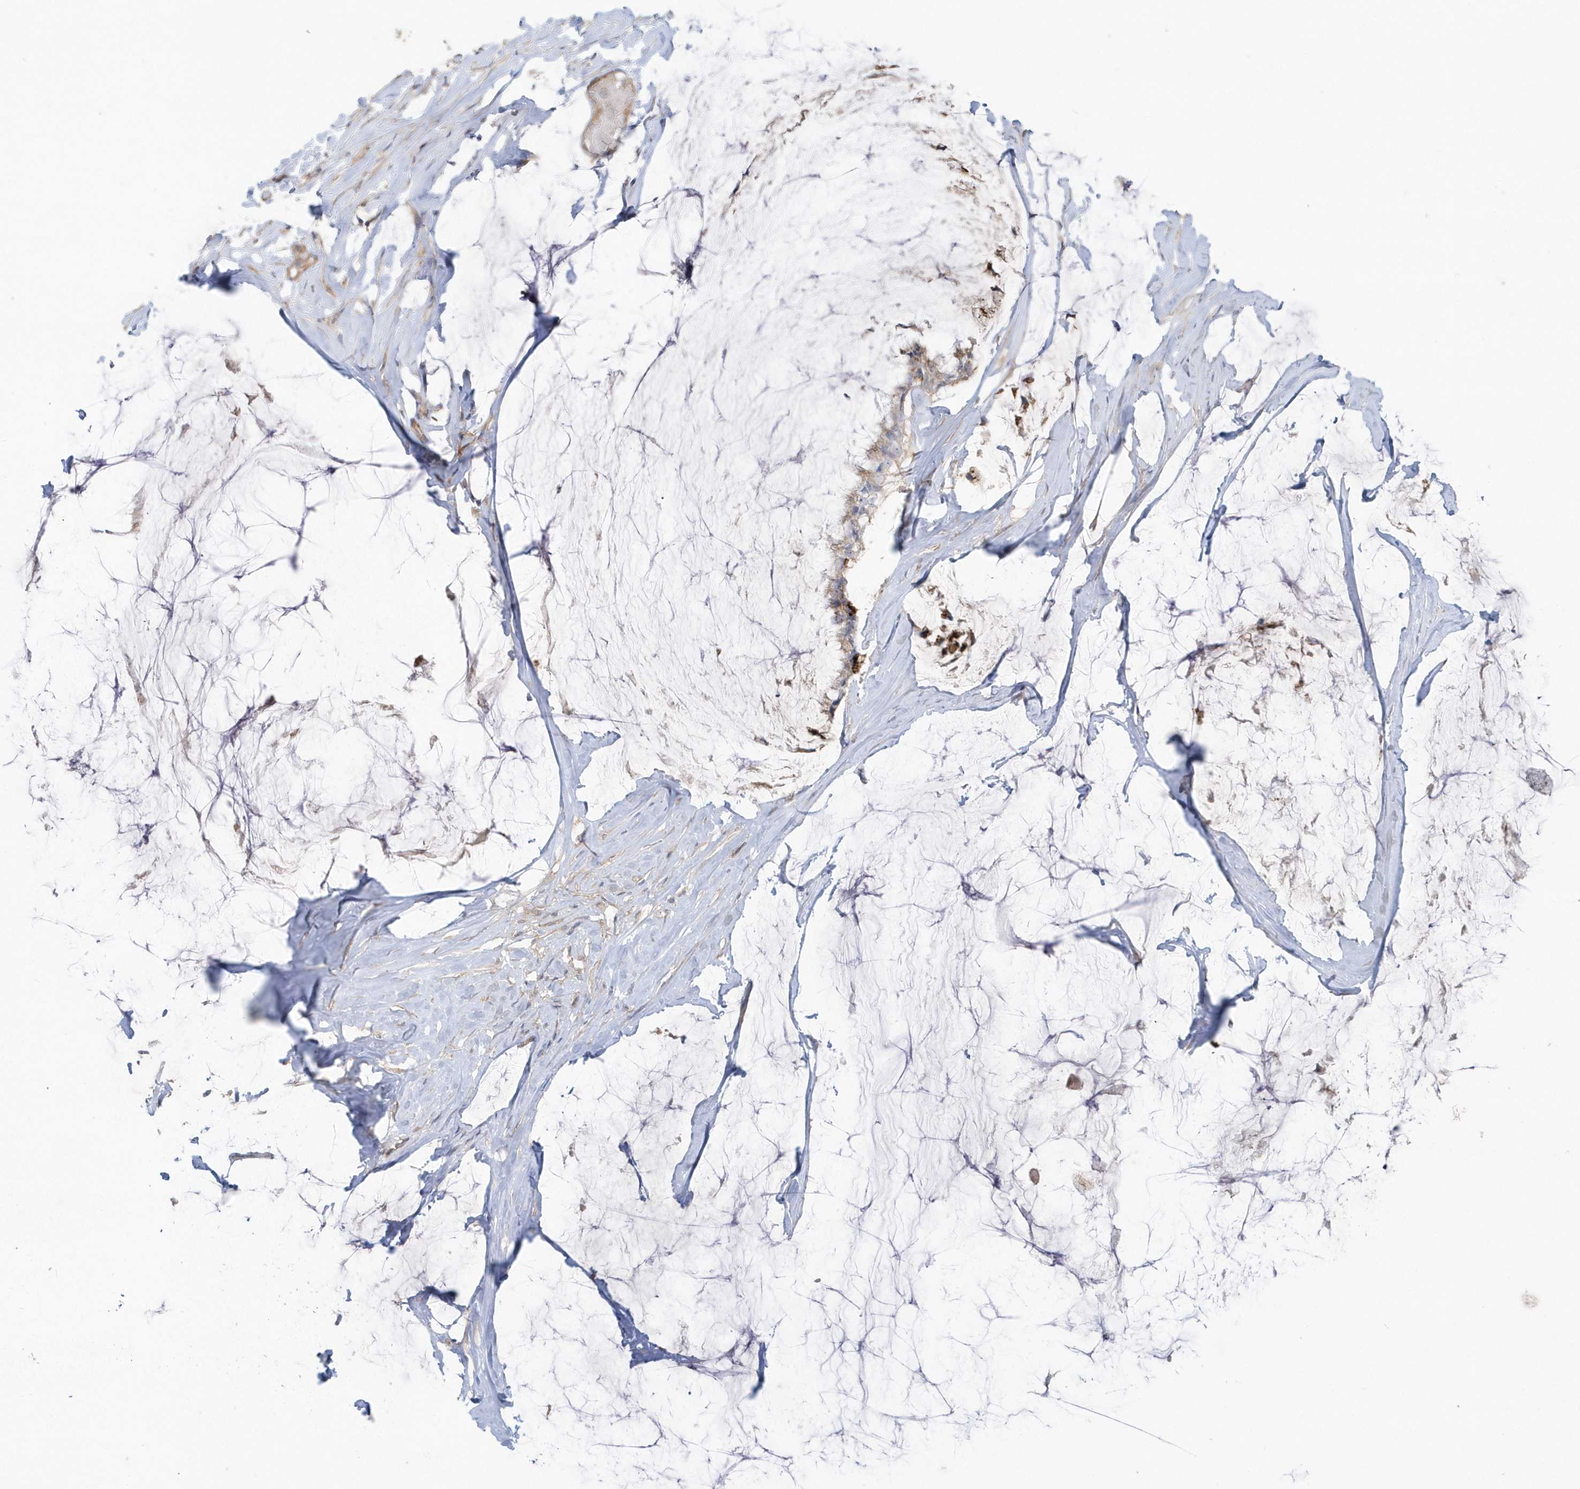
{"staining": {"intensity": "negative", "quantity": "none", "location": "none"}, "tissue": "ovarian cancer", "cell_type": "Tumor cells", "image_type": "cancer", "snomed": [{"axis": "morphology", "description": "Cystadenocarcinoma, mucinous, NOS"}, {"axis": "topography", "description": "Ovary"}], "caption": "Tumor cells show no significant positivity in ovarian cancer (mucinous cystadenocarcinoma).", "gene": "ACTR1A", "patient": {"sex": "female", "age": 39}}